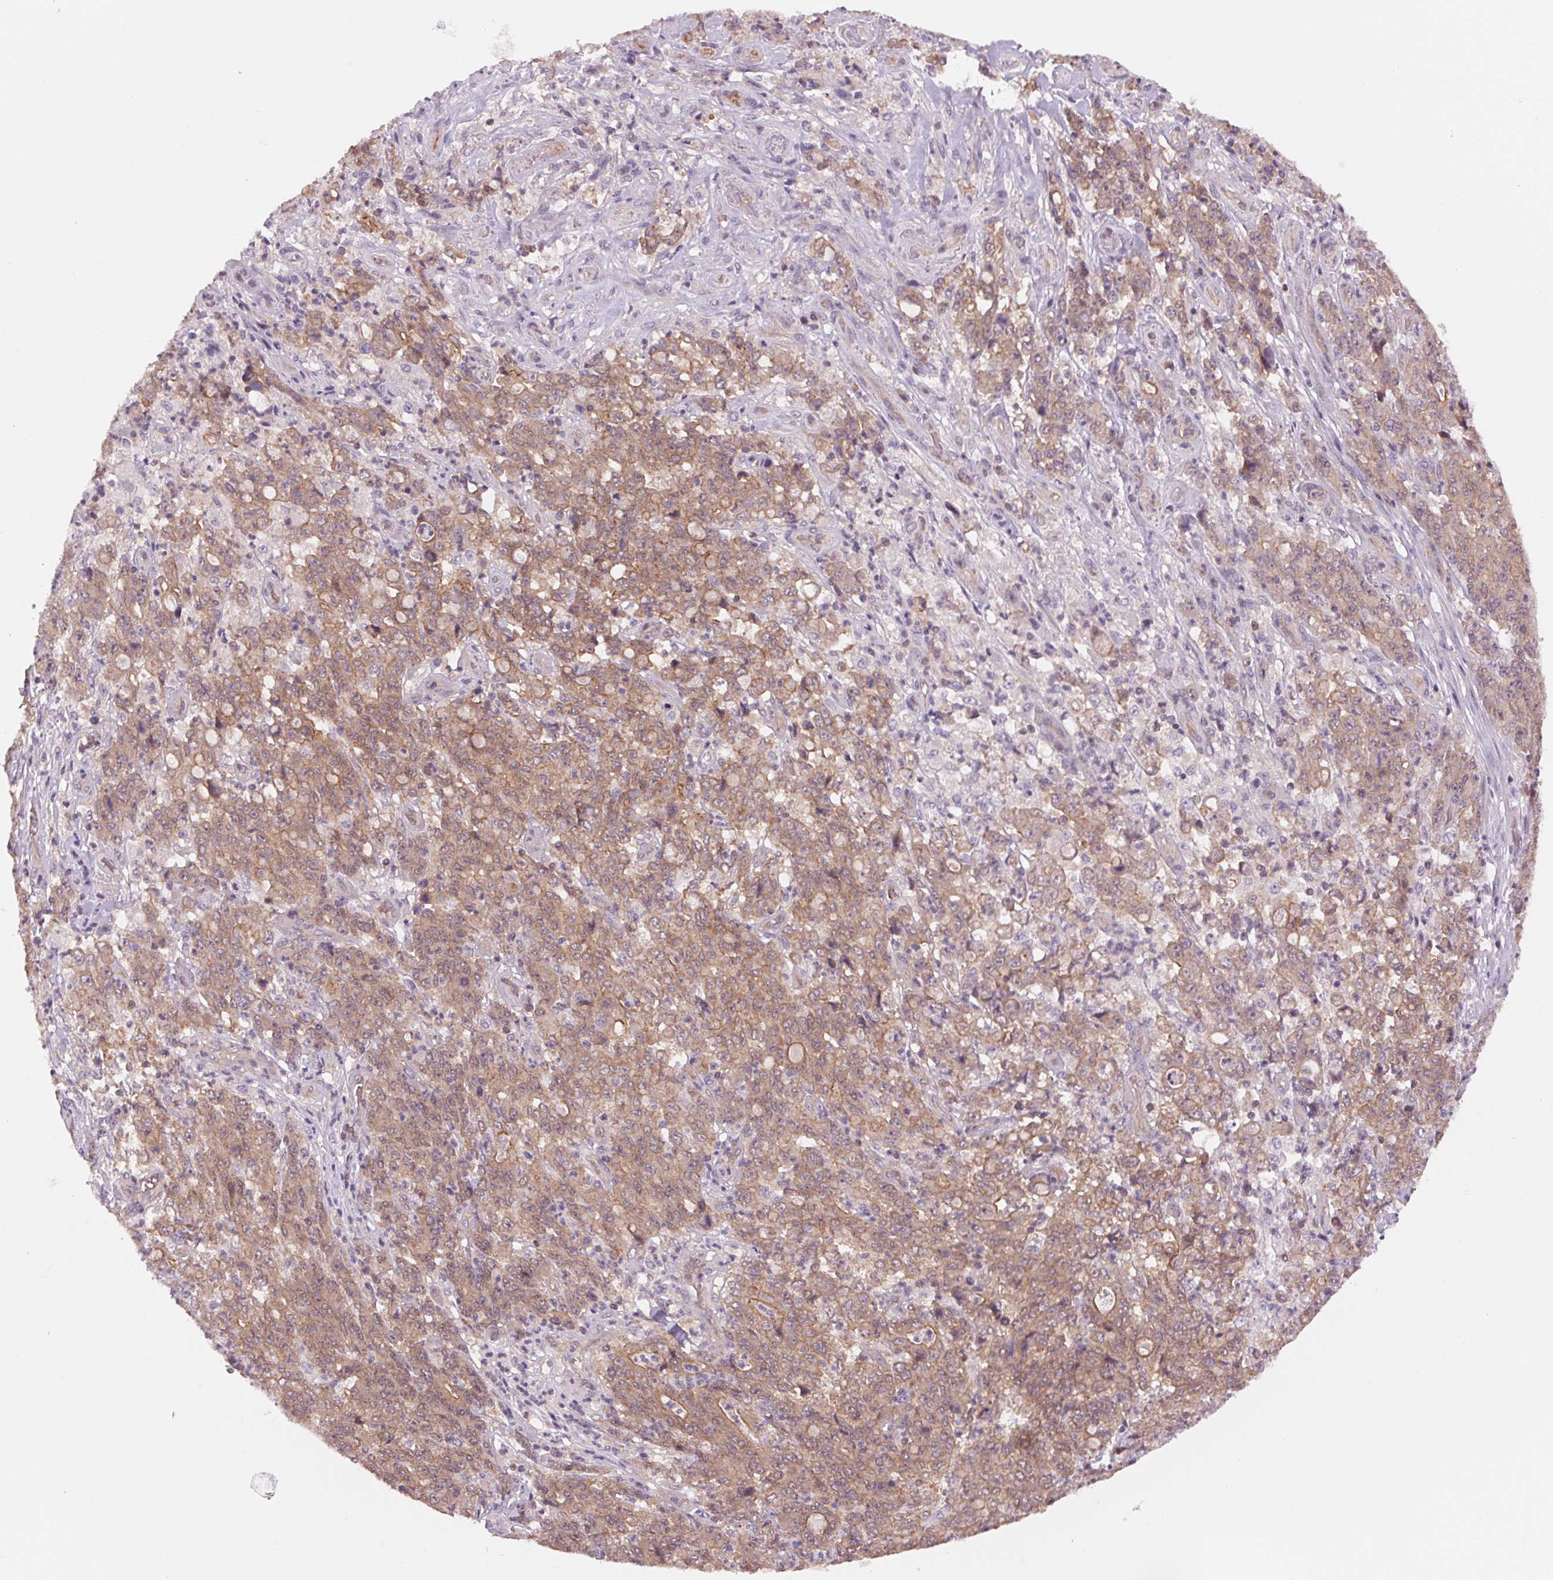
{"staining": {"intensity": "weak", "quantity": "25%-75%", "location": "cytoplasmic/membranous"}, "tissue": "stomach cancer", "cell_type": "Tumor cells", "image_type": "cancer", "snomed": [{"axis": "morphology", "description": "Adenocarcinoma, NOS"}, {"axis": "topography", "description": "Stomach, lower"}], "caption": "The immunohistochemical stain highlights weak cytoplasmic/membranous staining in tumor cells of stomach cancer tissue.", "gene": "SH3RF2", "patient": {"sex": "female", "age": 71}}